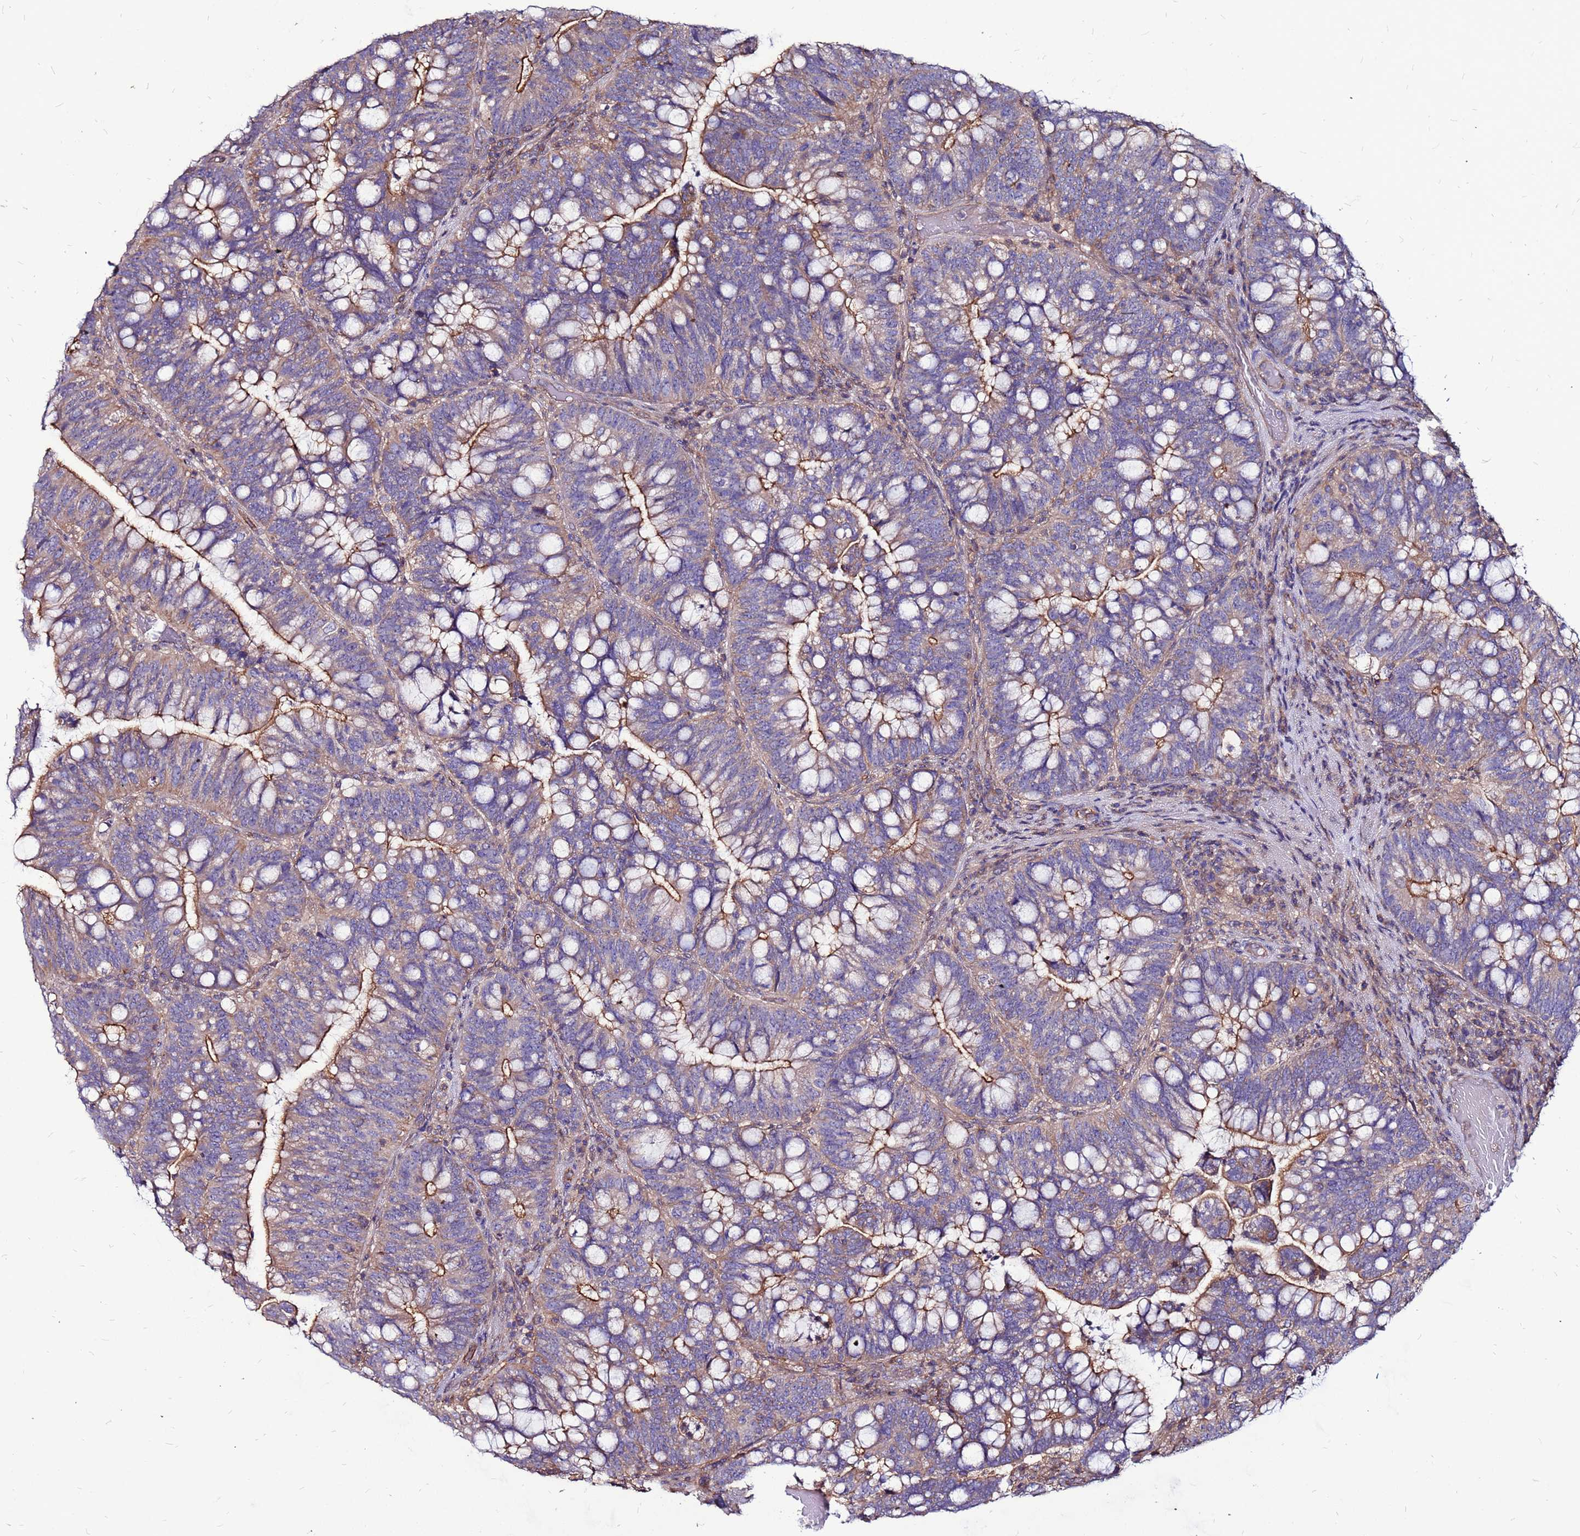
{"staining": {"intensity": "moderate", "quantity": "25%-75%", "location": "cytoplasmic/membranous"}, "tissue": "colorectal cancer", "cell_type": "Tumor cells", "image_type": "cancer", "snomed": [{"axis": "morphology", "description": "Adenocarcinoma, NOS"}, {"axis": "topography", "description": "Colon"}], "caption": "IHC (DAB (3,3'-diaminobenzidine)) staining of colorectal cancer (adenocarcinoma) shows moderate cytoplasmic/membranous protein positivity in approximately 25%-75% of tumor cells.", "gene": "NRN1L", "patient": {"sex": "female", "age": 66}}